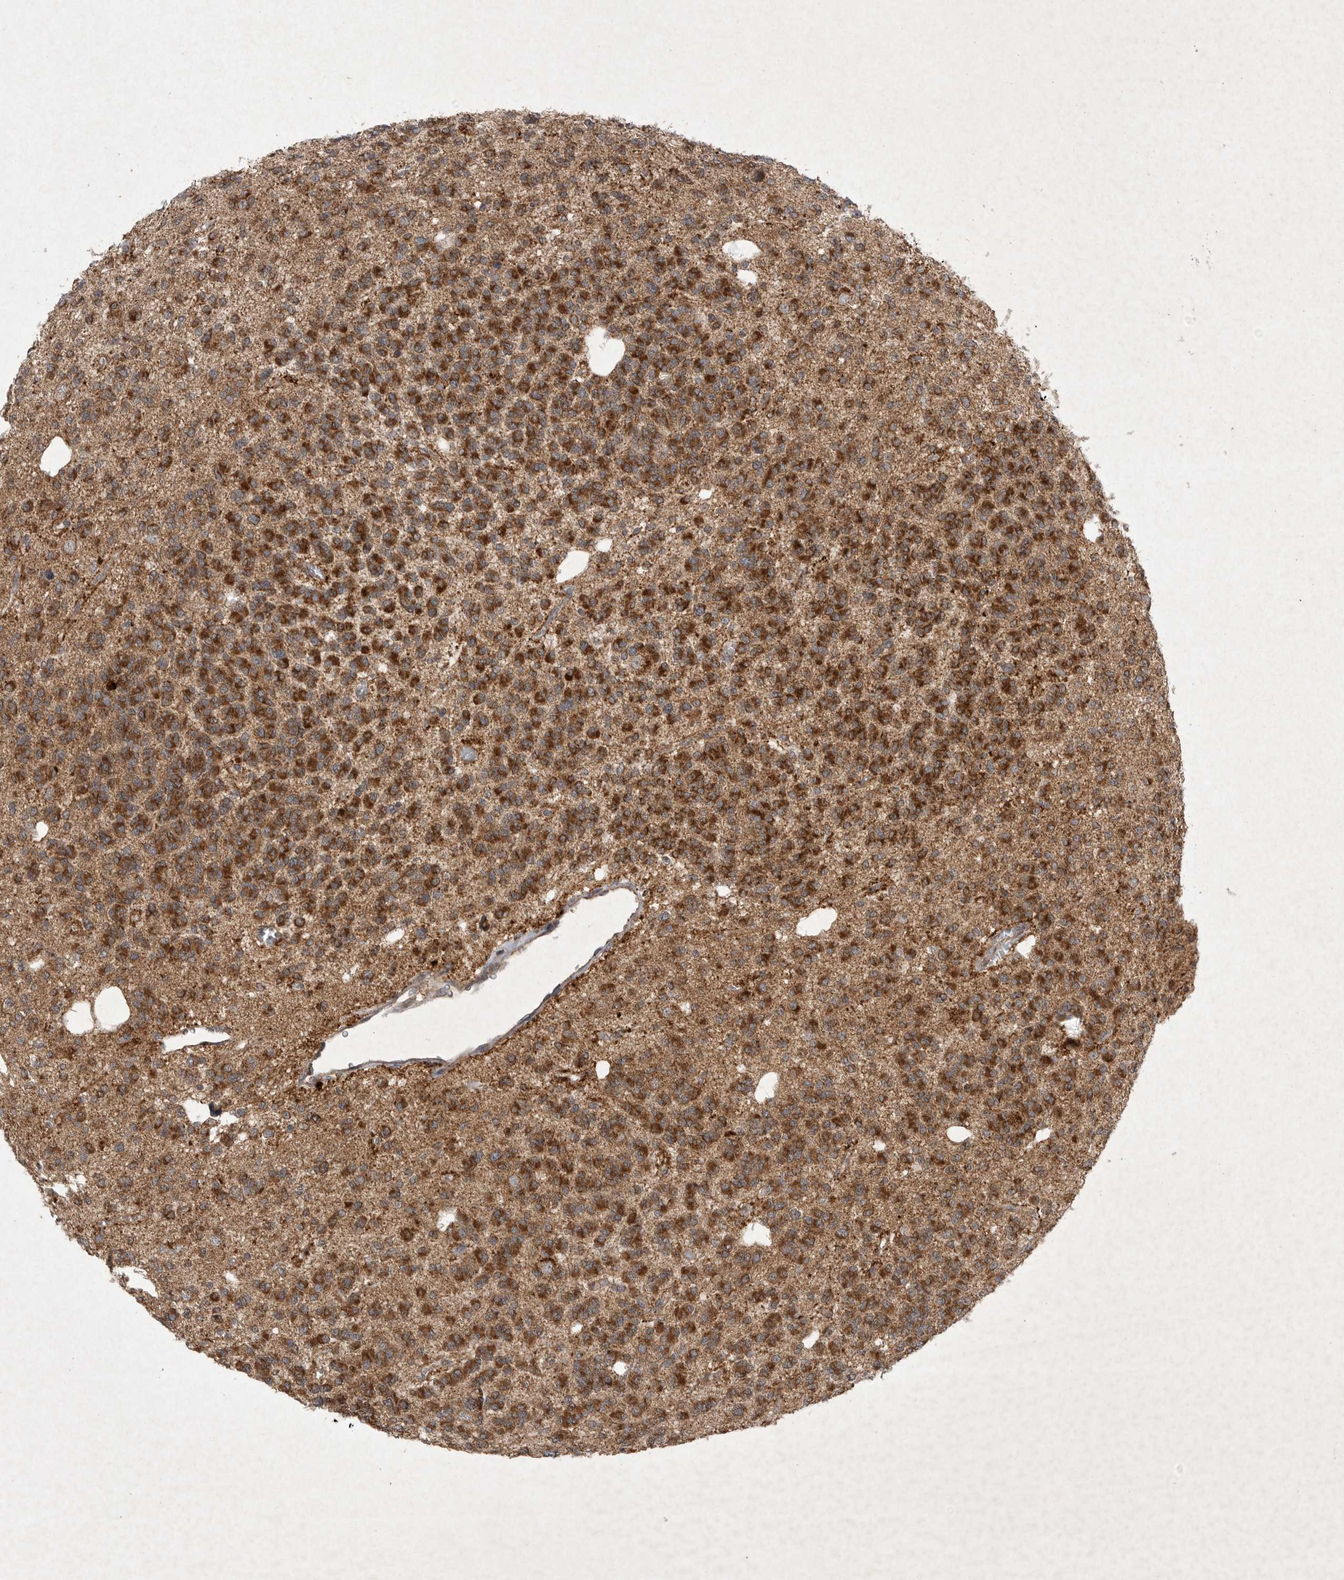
{"staining": {"intensity": "strong", "quantity": ">75%", "location": "cytoplasmic/membranous"}, "tissue": "glioma", "cell_type": "Tumor cells", "image_type": "cancer", "snomed": [{"axis": "morphology", "description": "Glioma, malignant, Low grade"}, {"axis": "topography", "description": "Brain"}], "caption": "This is an image of immunohistochemistry staining of glioma, which shows strong positivity in the cytoplasmic/membranous of tumor cells.", "gene": "DDR1", "patient": {"sex": "male", "age": 38}}